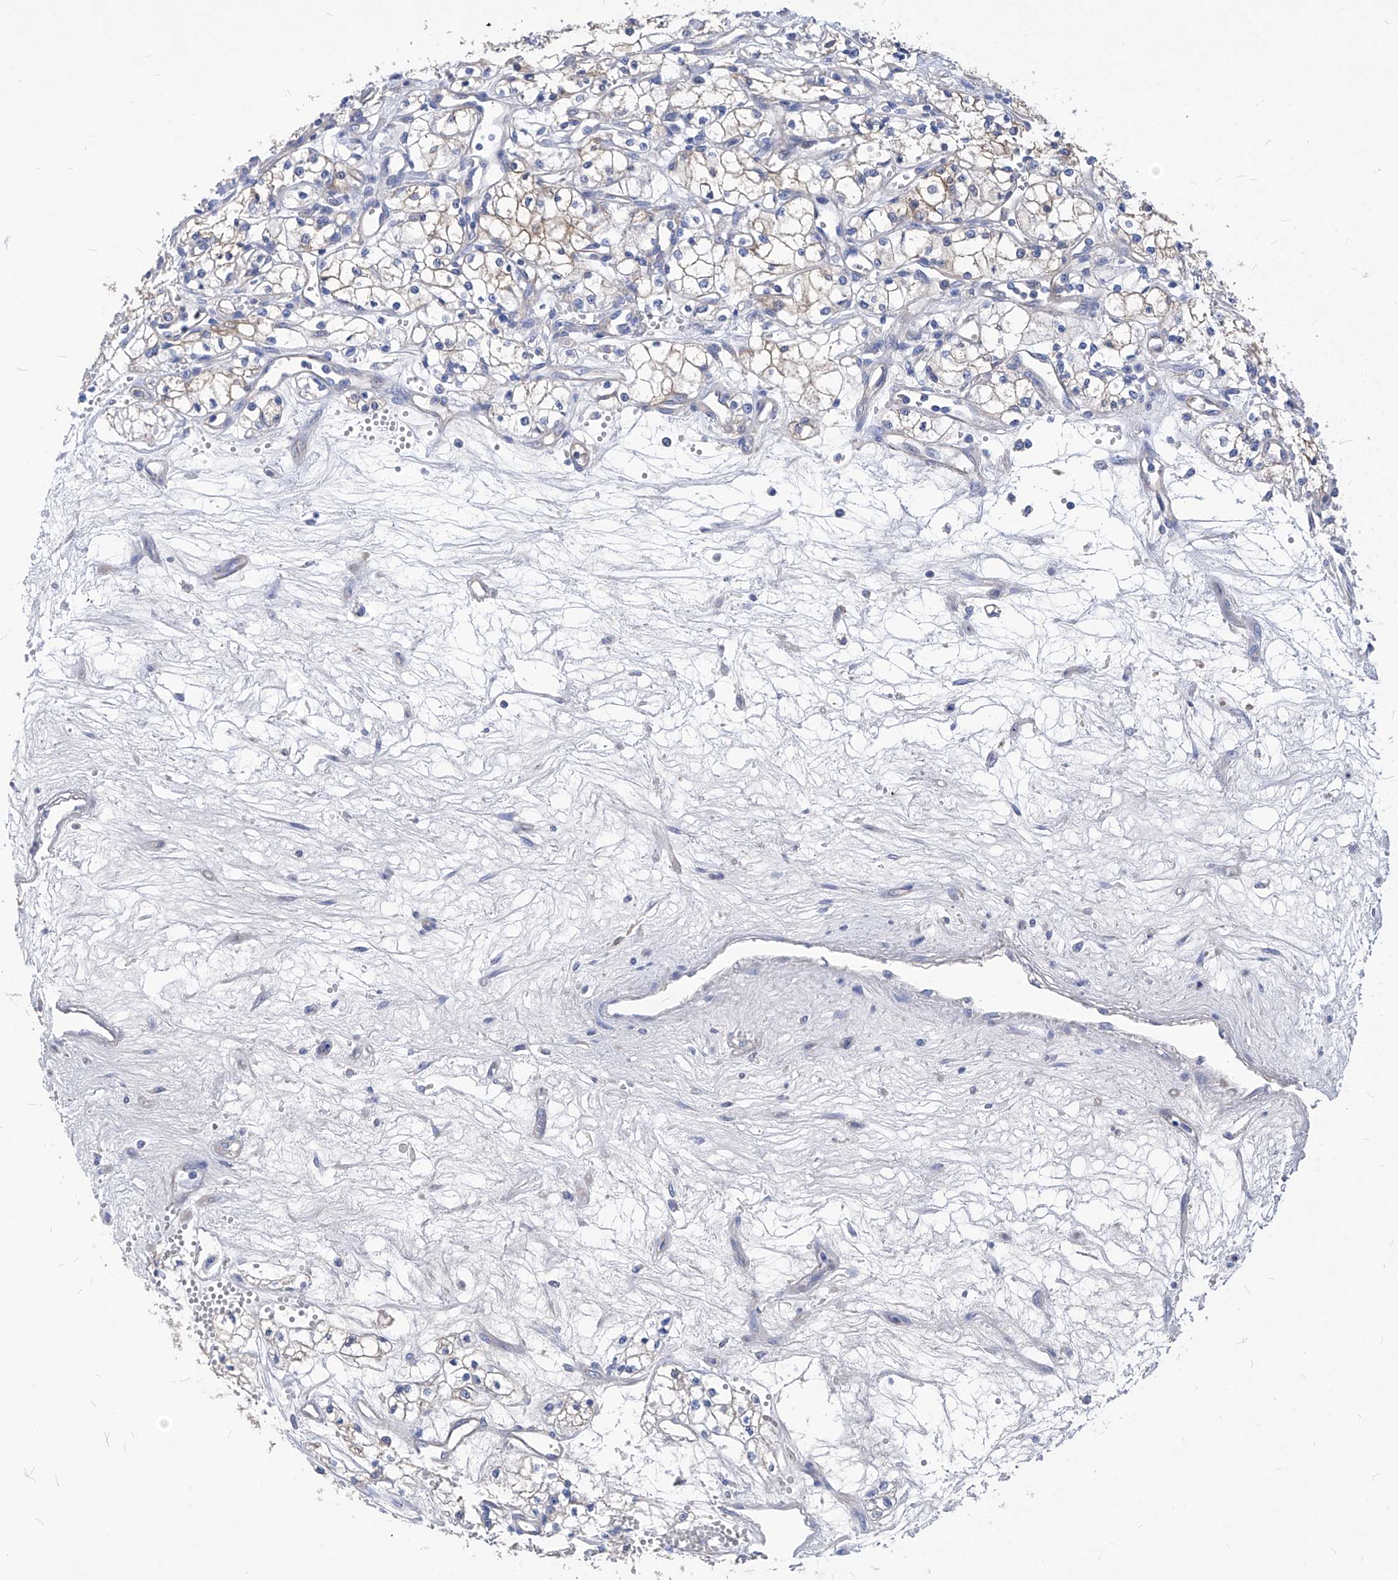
{"staining": {"intensity": "weak", "quantity": "<25%", "location": "cytoplasmic/membranous"}, "tissue": "renal cancer", "cell_type": "Tumor cells", "image_type": "cancer", "snomed": [{"axis": "morphology", "description": "Adenocarcinoma, NOS"}, {"axis": "topography", "description": "Kidney"}], "caption": "This micrograph is of adenocarcinoma (renal) stained with IHC to label a protein in brown with the nuclei are counter-stained blue. There is no expression in tumor cells.", "gene": "XPNPEP1", "patient": {"sex": "male", "age": 59}}